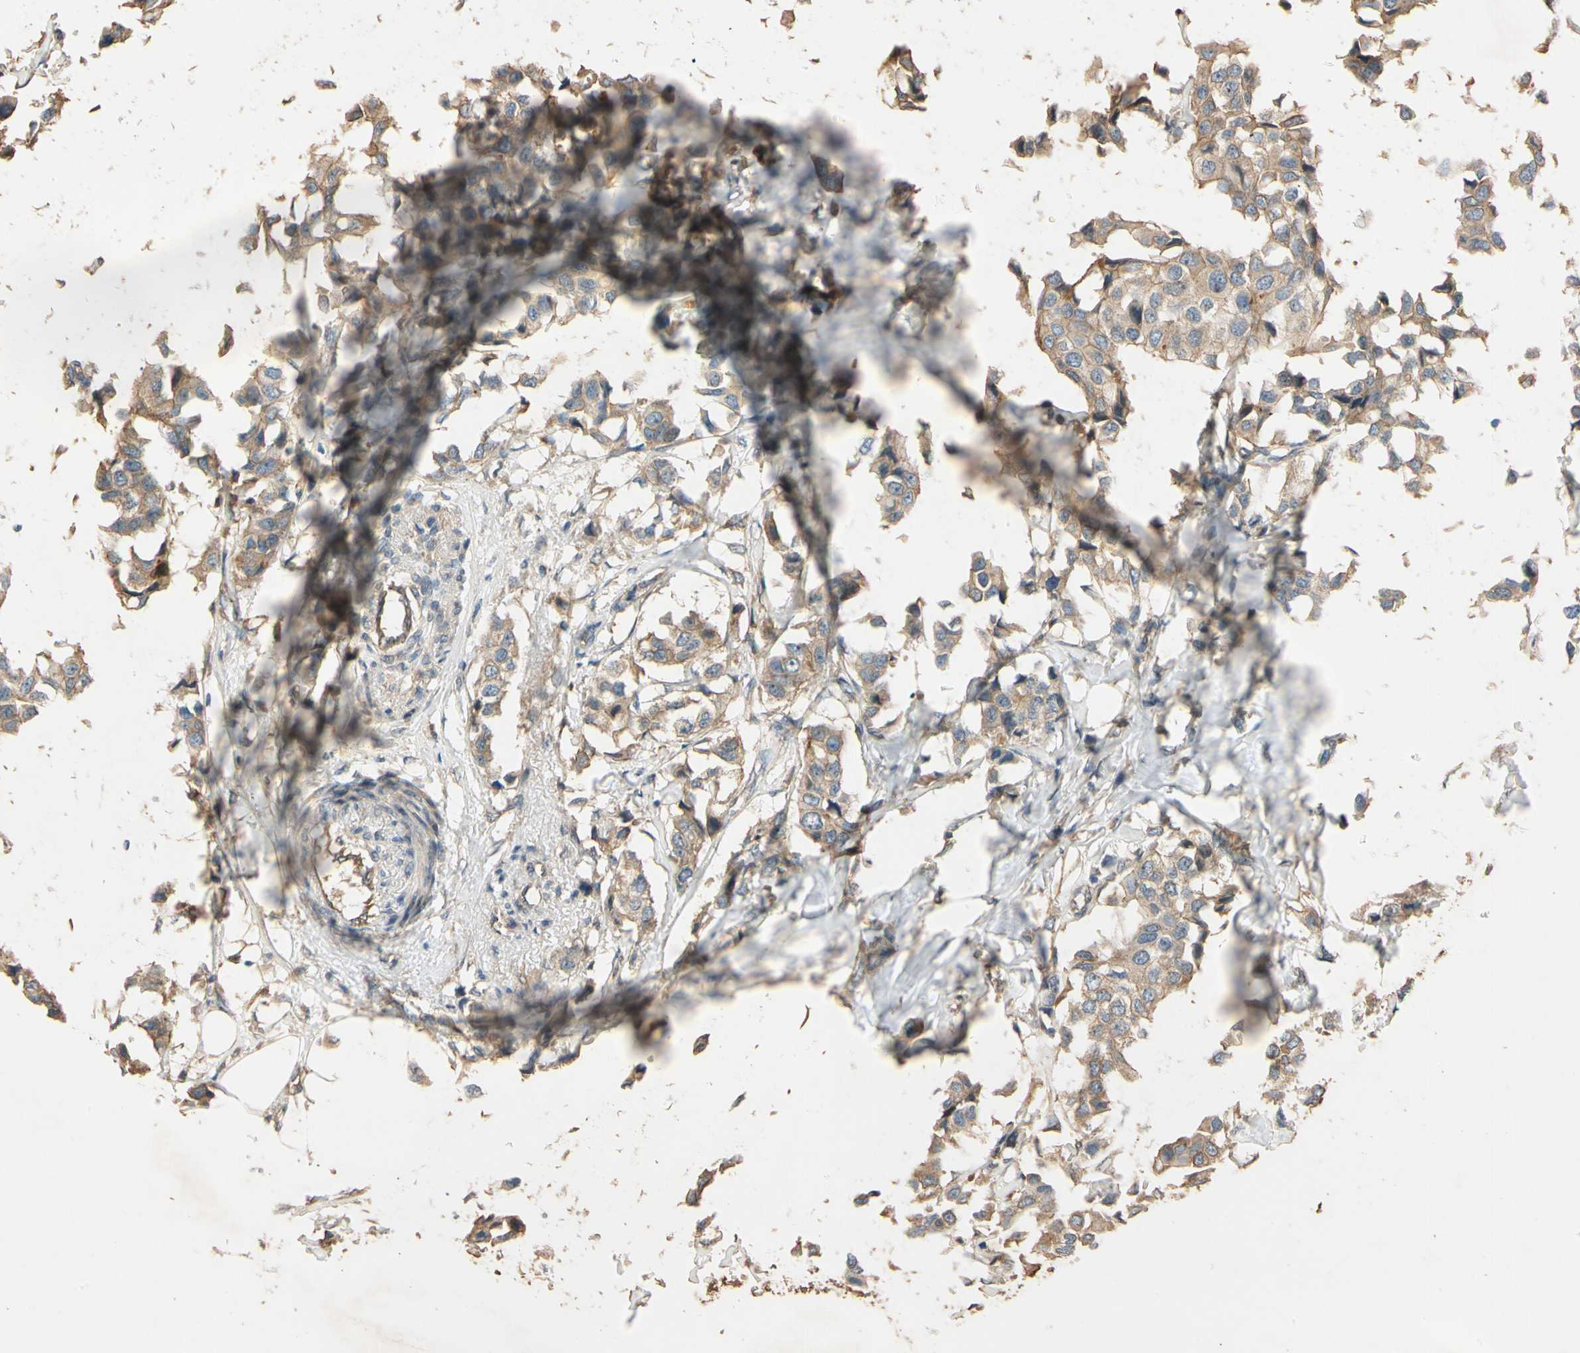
{"staining": {"intensity": "moderate", "quantity": ">75%", "location": "cytoplasmic/membranous"}, "tissue": "breast cancer", "cell_type": "Tumor cells", "image_type": "cancer", "snomed": [{"axis": "morphology", "description": "Duct carcinoma"}, {"axis": "topography", "description": "Breast"}], "caption": "Immunohistochemistry (DAB (3,3'-diaminobenzidine)) staining of infiltrating ductal carcinoma (breast) demonstrates moderate cytoplasmic/membranous protein expression in approximately >75% of tumor cells.", "gene": "MGRN1", "patient": {"sex": "female", "age": 80}}